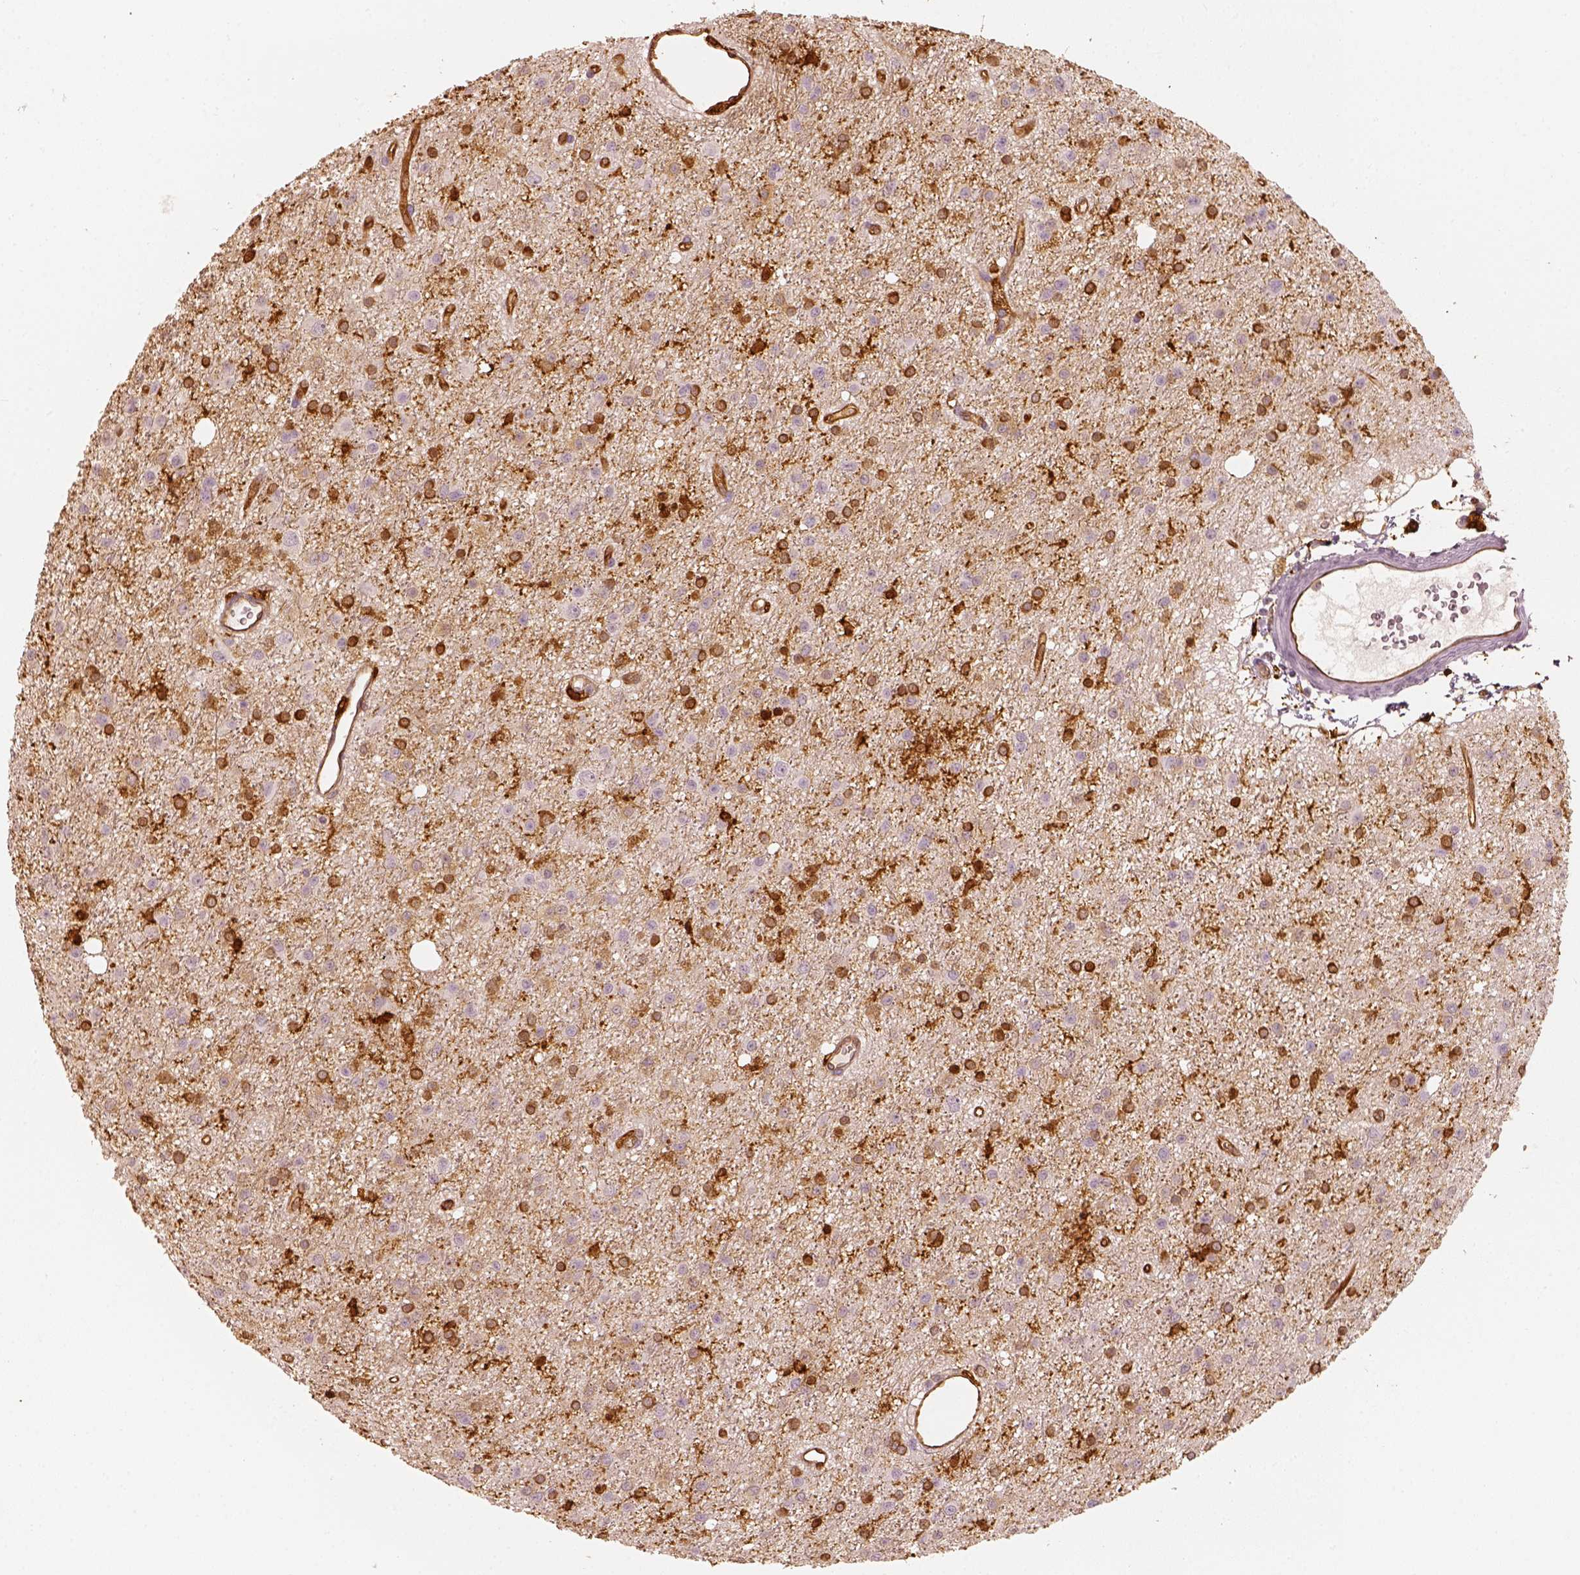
{"staining": {"intensity": "moderate", "quantity": "25%-75%", "location": "cytoplasmic/membranous"}, "tissue": "glioma", "cell_type": "Tumor cells", "image_type": "cancer", "snomed": [{"axis": "morphology", "description": "Glioma, malignant, Low grade"}, {"axis": "topography", "description": "Brain"}], "caption": "Immunohistochemistry photomicrograph of neoplastic tissue: glioma stained using immunohistochemistry demonstrates medium levels of moderate protein expression localized specifically in the cytoplasmic/membranous of tumor cells, appearing as a cytoplasmic/membranous brown color.", "gene": "FSCN1", "patient": {"sex": "male", "age": 27}}